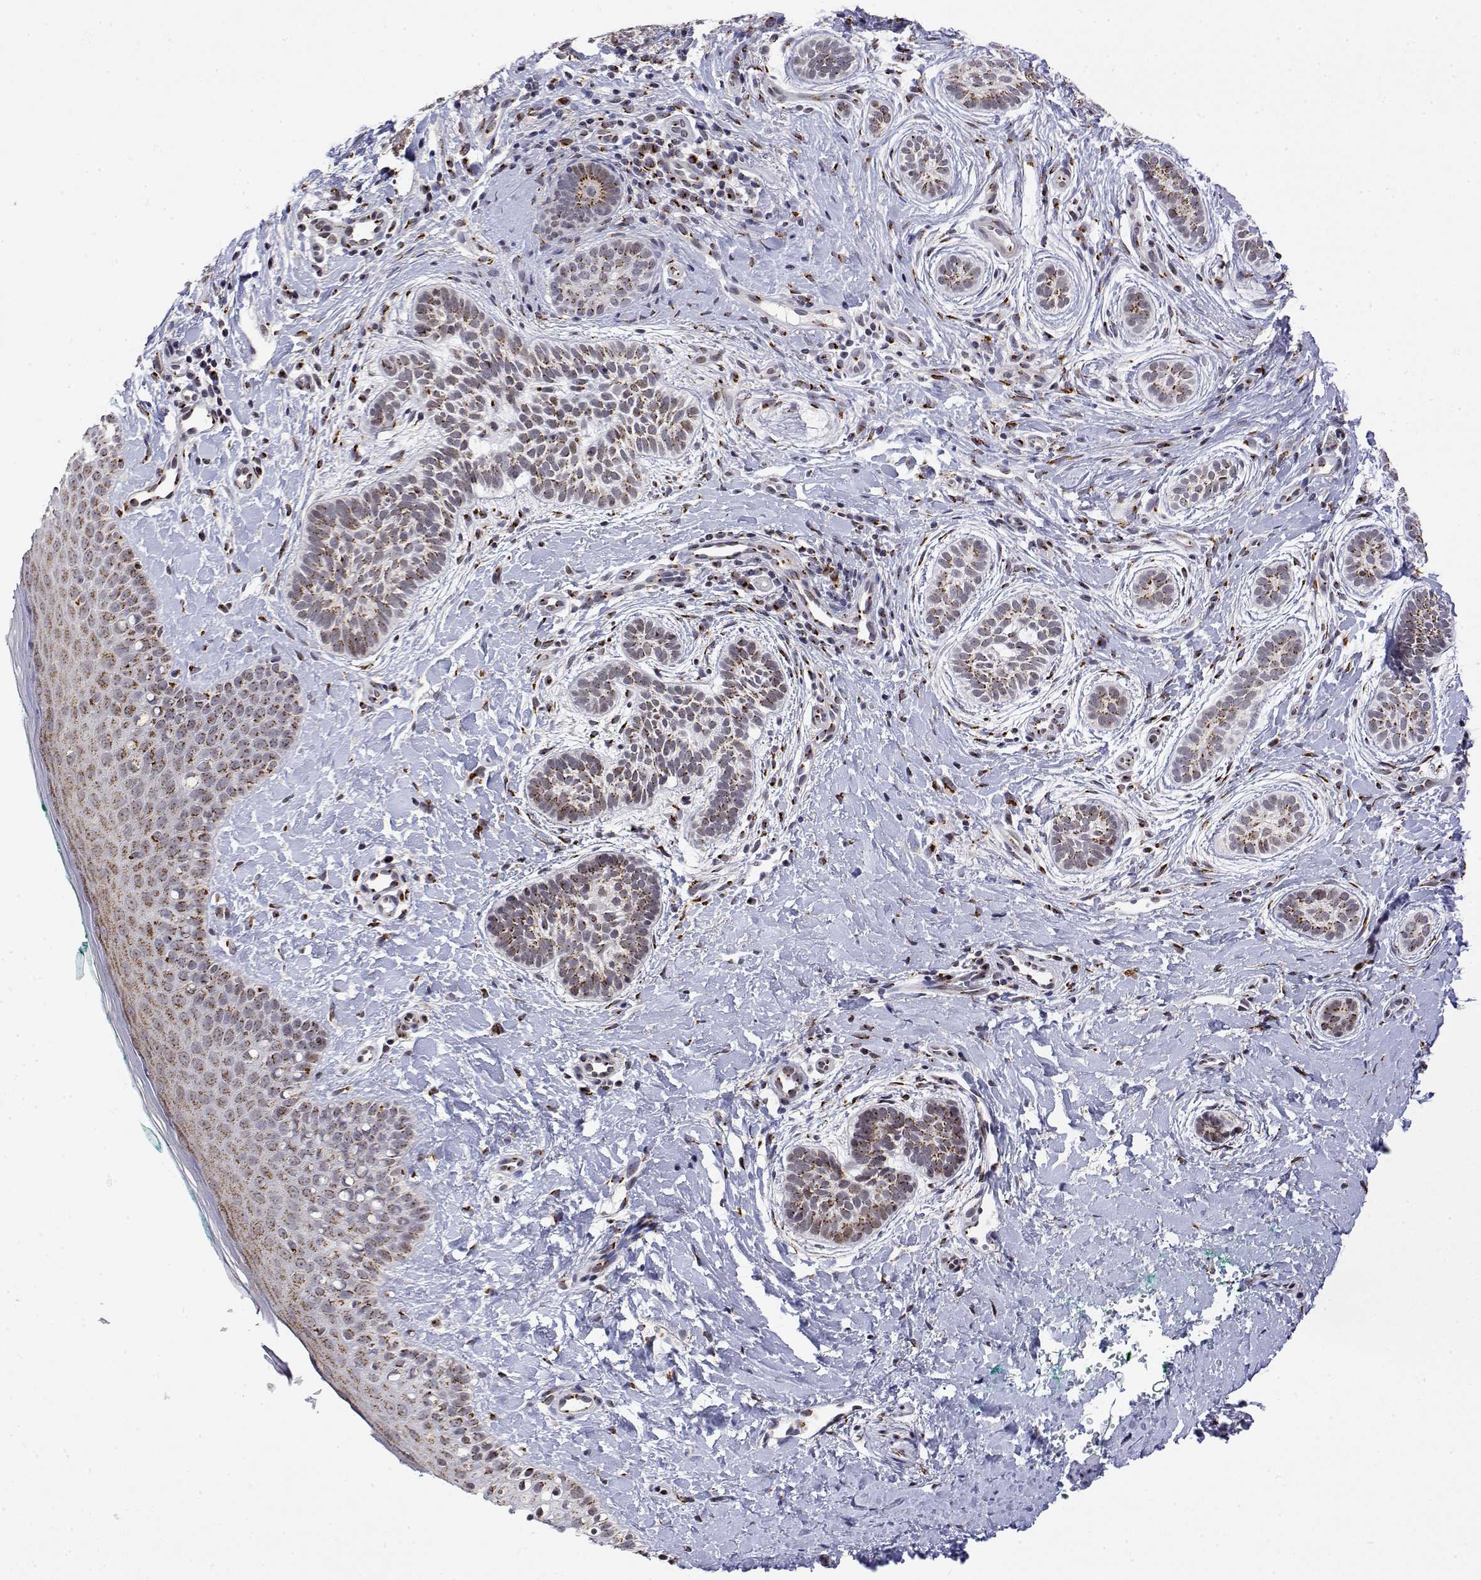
{"staining": {"intensity": "moderate", "quantity": ">75%", "location": "cytoplasmic/membranous"}, "tissue": "skin cancer", "cell_type": "Tumor cells", "image_type": "cancer", "snomed": [{"axis": "morphology", "description": "Basal cell carcinoma"}, {"axis": "topography", "description": "Skin"}], "caption": "Immunohistochemical staining of human skin basal cell carcinoma demonstrates medium levels of moderate cytoplasmic/membranous expression in approximately >75% of tumor cells. (IHC, brightfield microscopy, high magnification).", "gene": "YIPF3", "patient": {"sex": "male", "age": 63}}